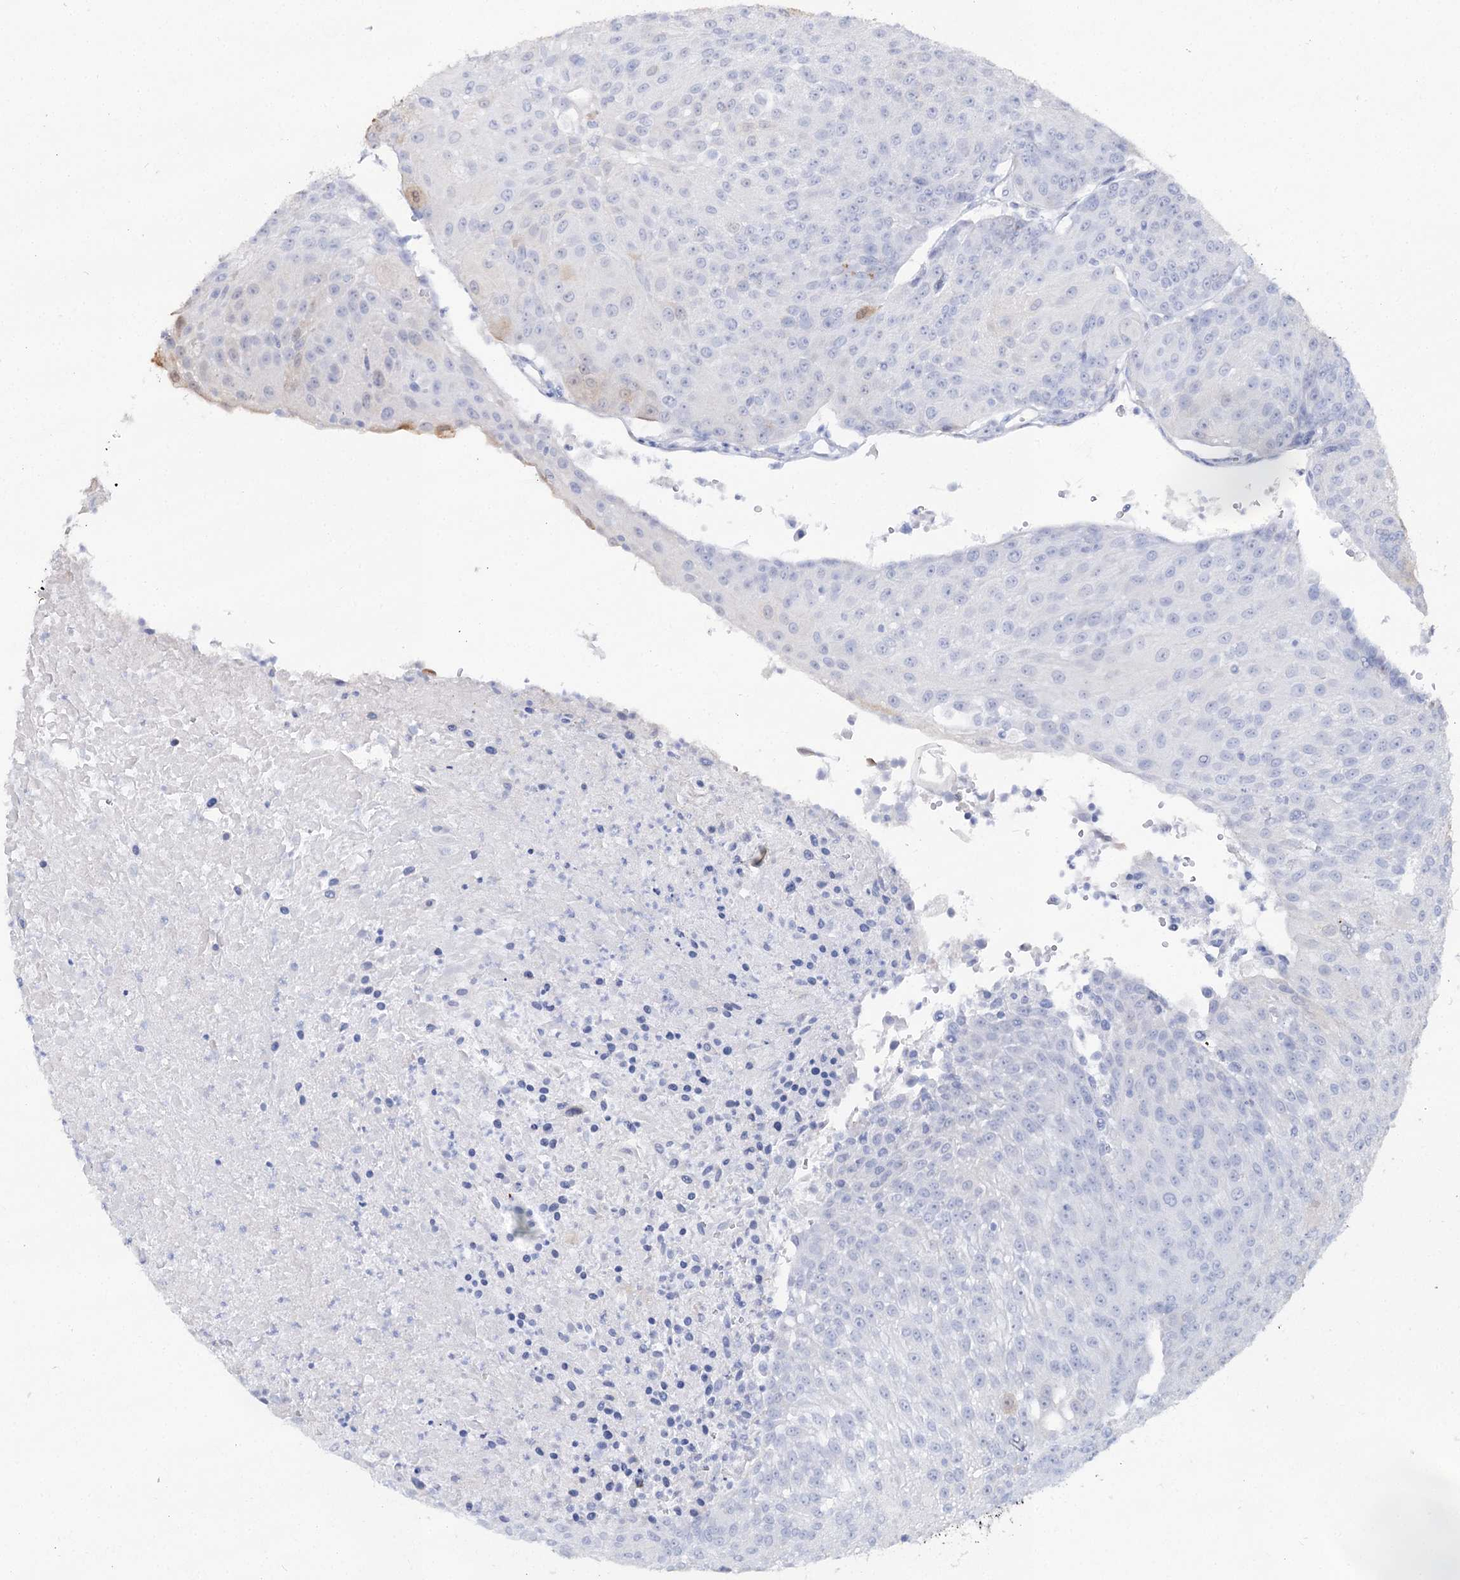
{"staining": {"intensity": "negative", "quantity": "none", "location": "none"}, "tissue": "urothelial cancer", "cell_type": "Tumor cells", "image_type": "cancer", "snomed": [{"axis": "morphology", "description": "Urothelial carcinoma, High grade"}, {"axis": "topography", "description": "Urinary bladder"}], "caption": "High-grade urothelial carcinoma was stained to show a protein in brown. There is no significant expression in tumor cells.", "gene": "SLC3A1", "patient": {"sex": "female", "age": 85}}